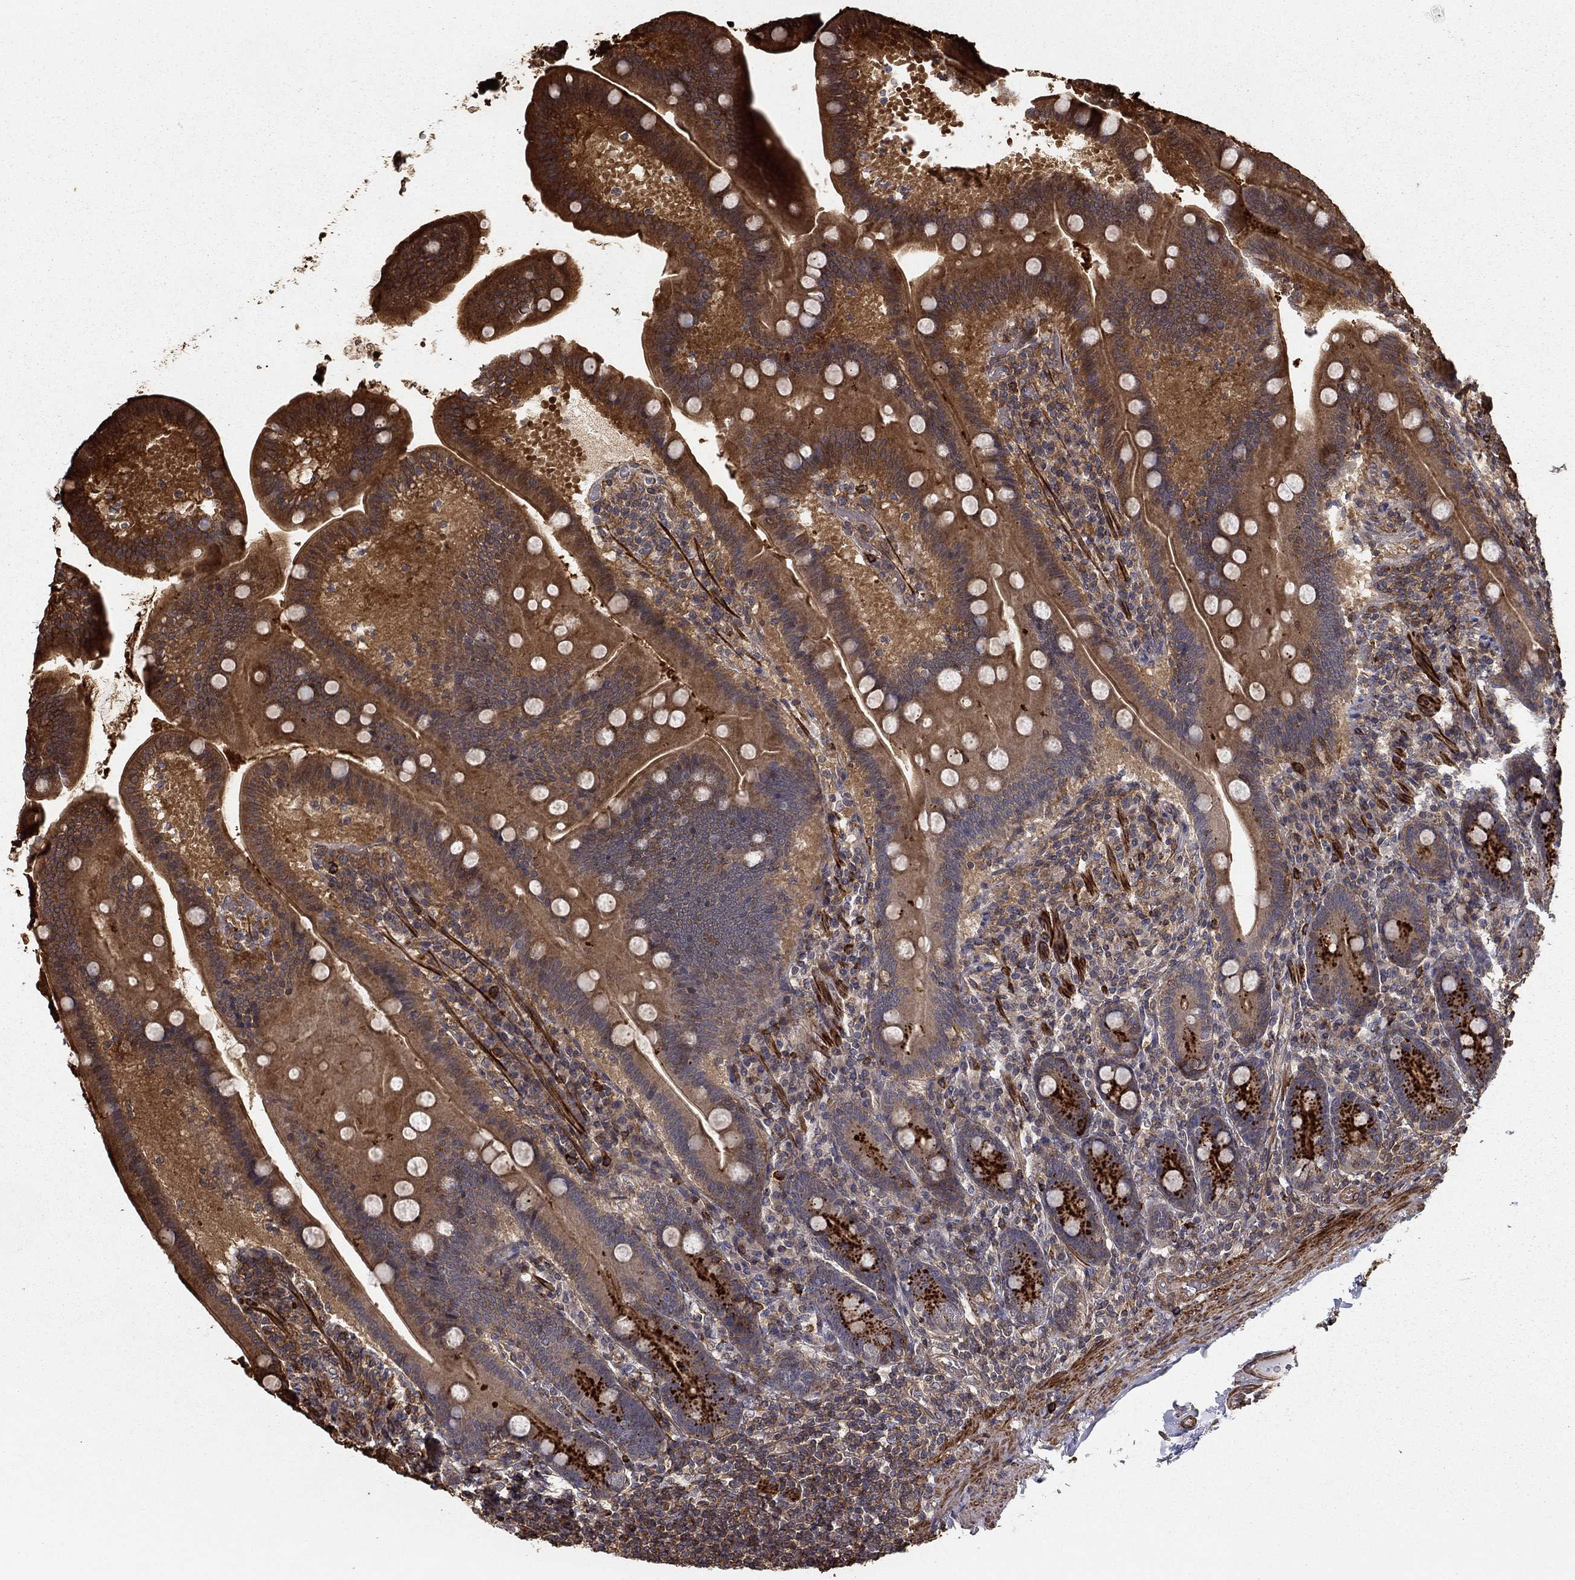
{"staining": {"intensity": "strong", "quantity": "25%-75%", "location": "cytoplasmic/membranous"}, "tissue": "small intestine", "cell_type": "Glandular cells", "image_type": "normal", "snomed": [{"axis": "morphology", "description": "Normal tissue, NOS"}, {"axis": "topography", "description": "Small intestine"}], "caption": "The histopathology image shows immunohistochemical staining of unremarkable small intestine. There is strong cytoplasmic/membranous positivity is appreciated in approximately 25%-75% of glandular cells.", "gene": "HABP4", "patient": {"sex": "male", "age": 66}}